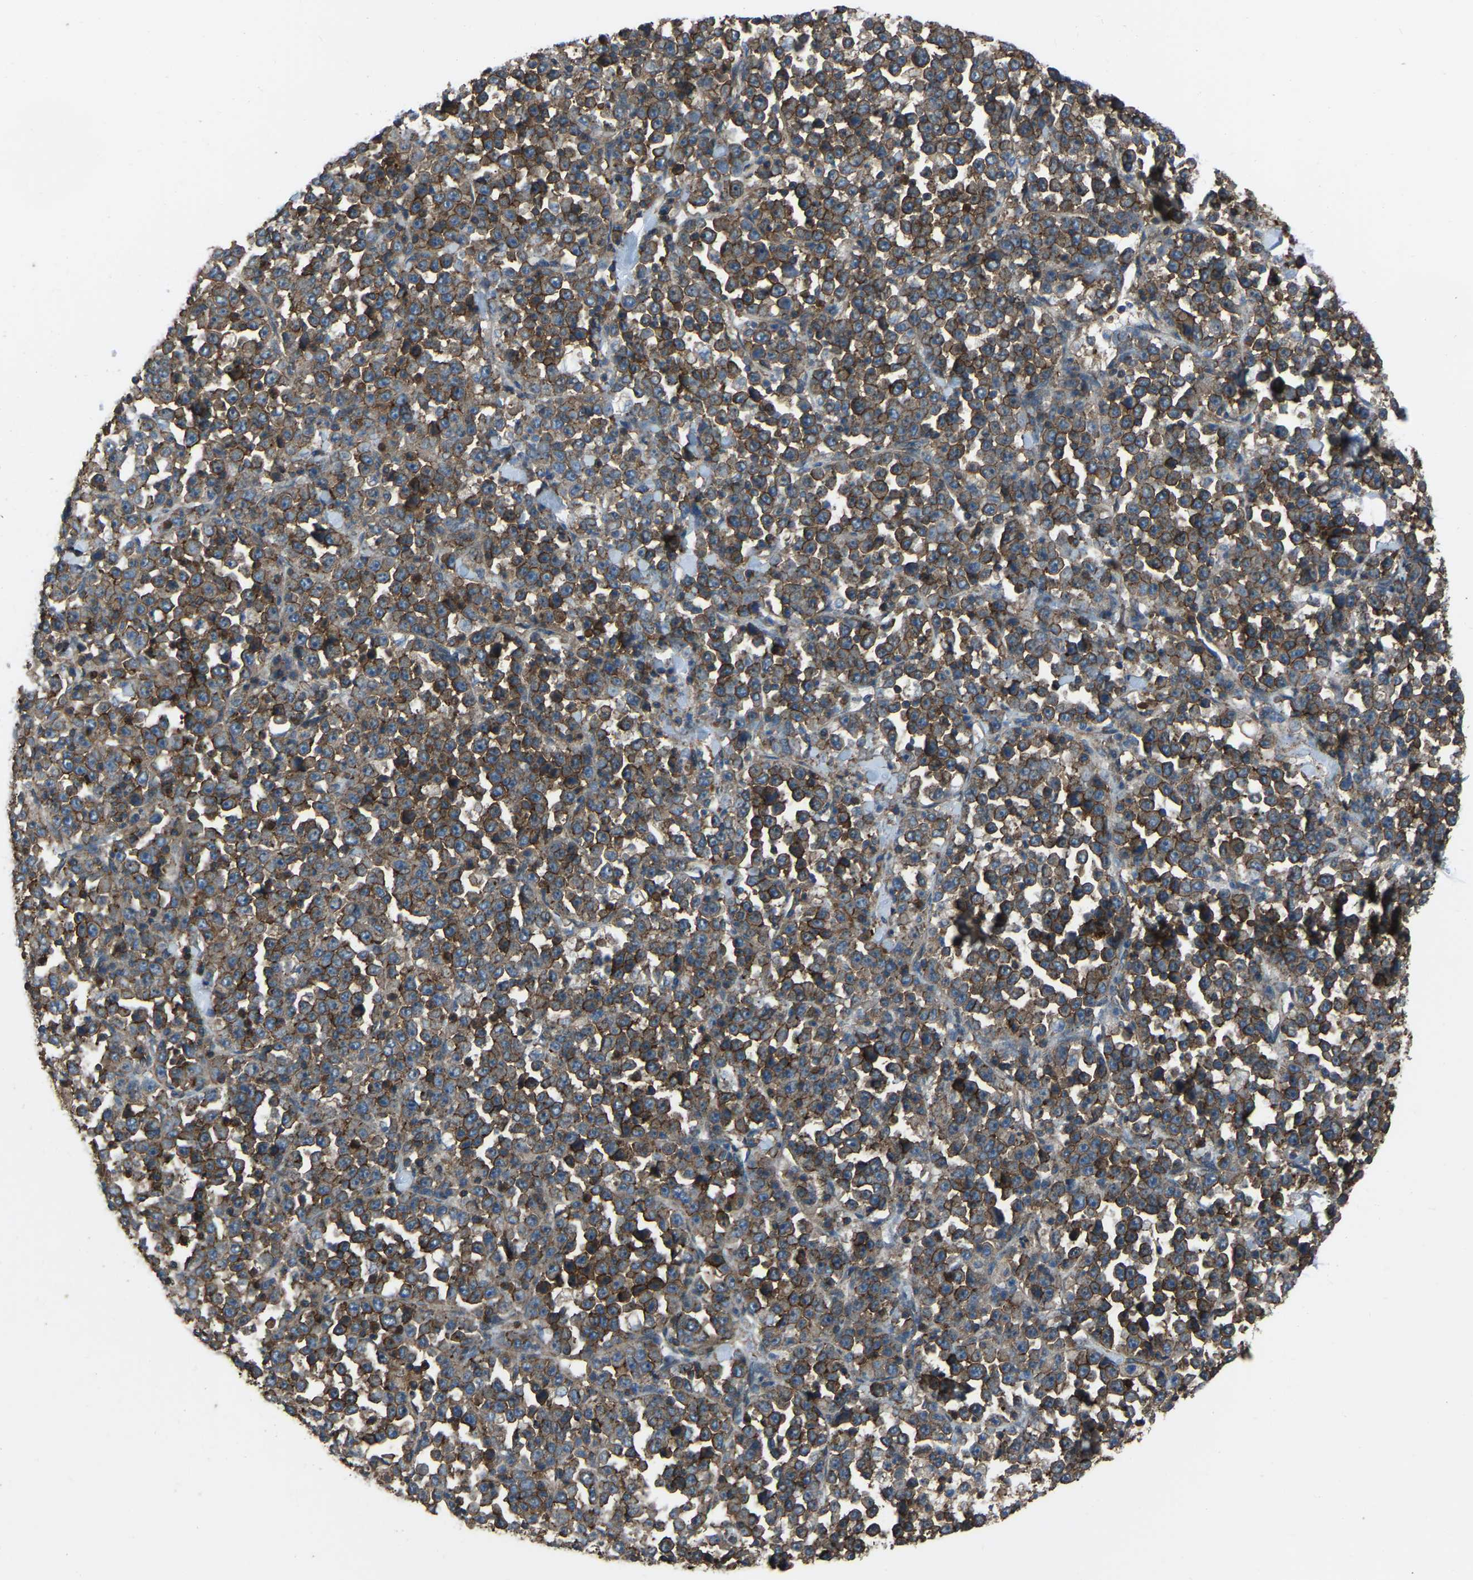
{"staining": {"intensity": "moderate", "quantity": ">75%", "location": "cytoplasmic/membranous"}, "tissue": "stomach cancer", "cell_type": "Tumor cells", "image_type": "cancer", "snomed": [{"axis": "morphology", "description": "Normal tissue, NOS"}, {"axis": "morphology", "description": "Adenocarcinoma, NOS"}, {"axis": "topography", "description": "Stomach, upper"}, {"axis": "topography", "description": "Stomach"}], "caption": "Human stomach adenocarcinoma stained for a protein (brown) demonstrates moderate cytoplasmic/membranous positive expression in about >75% of tumor cells.", "gene": "SLC4A2", "patient": {"sex": "male", "age": 59}}